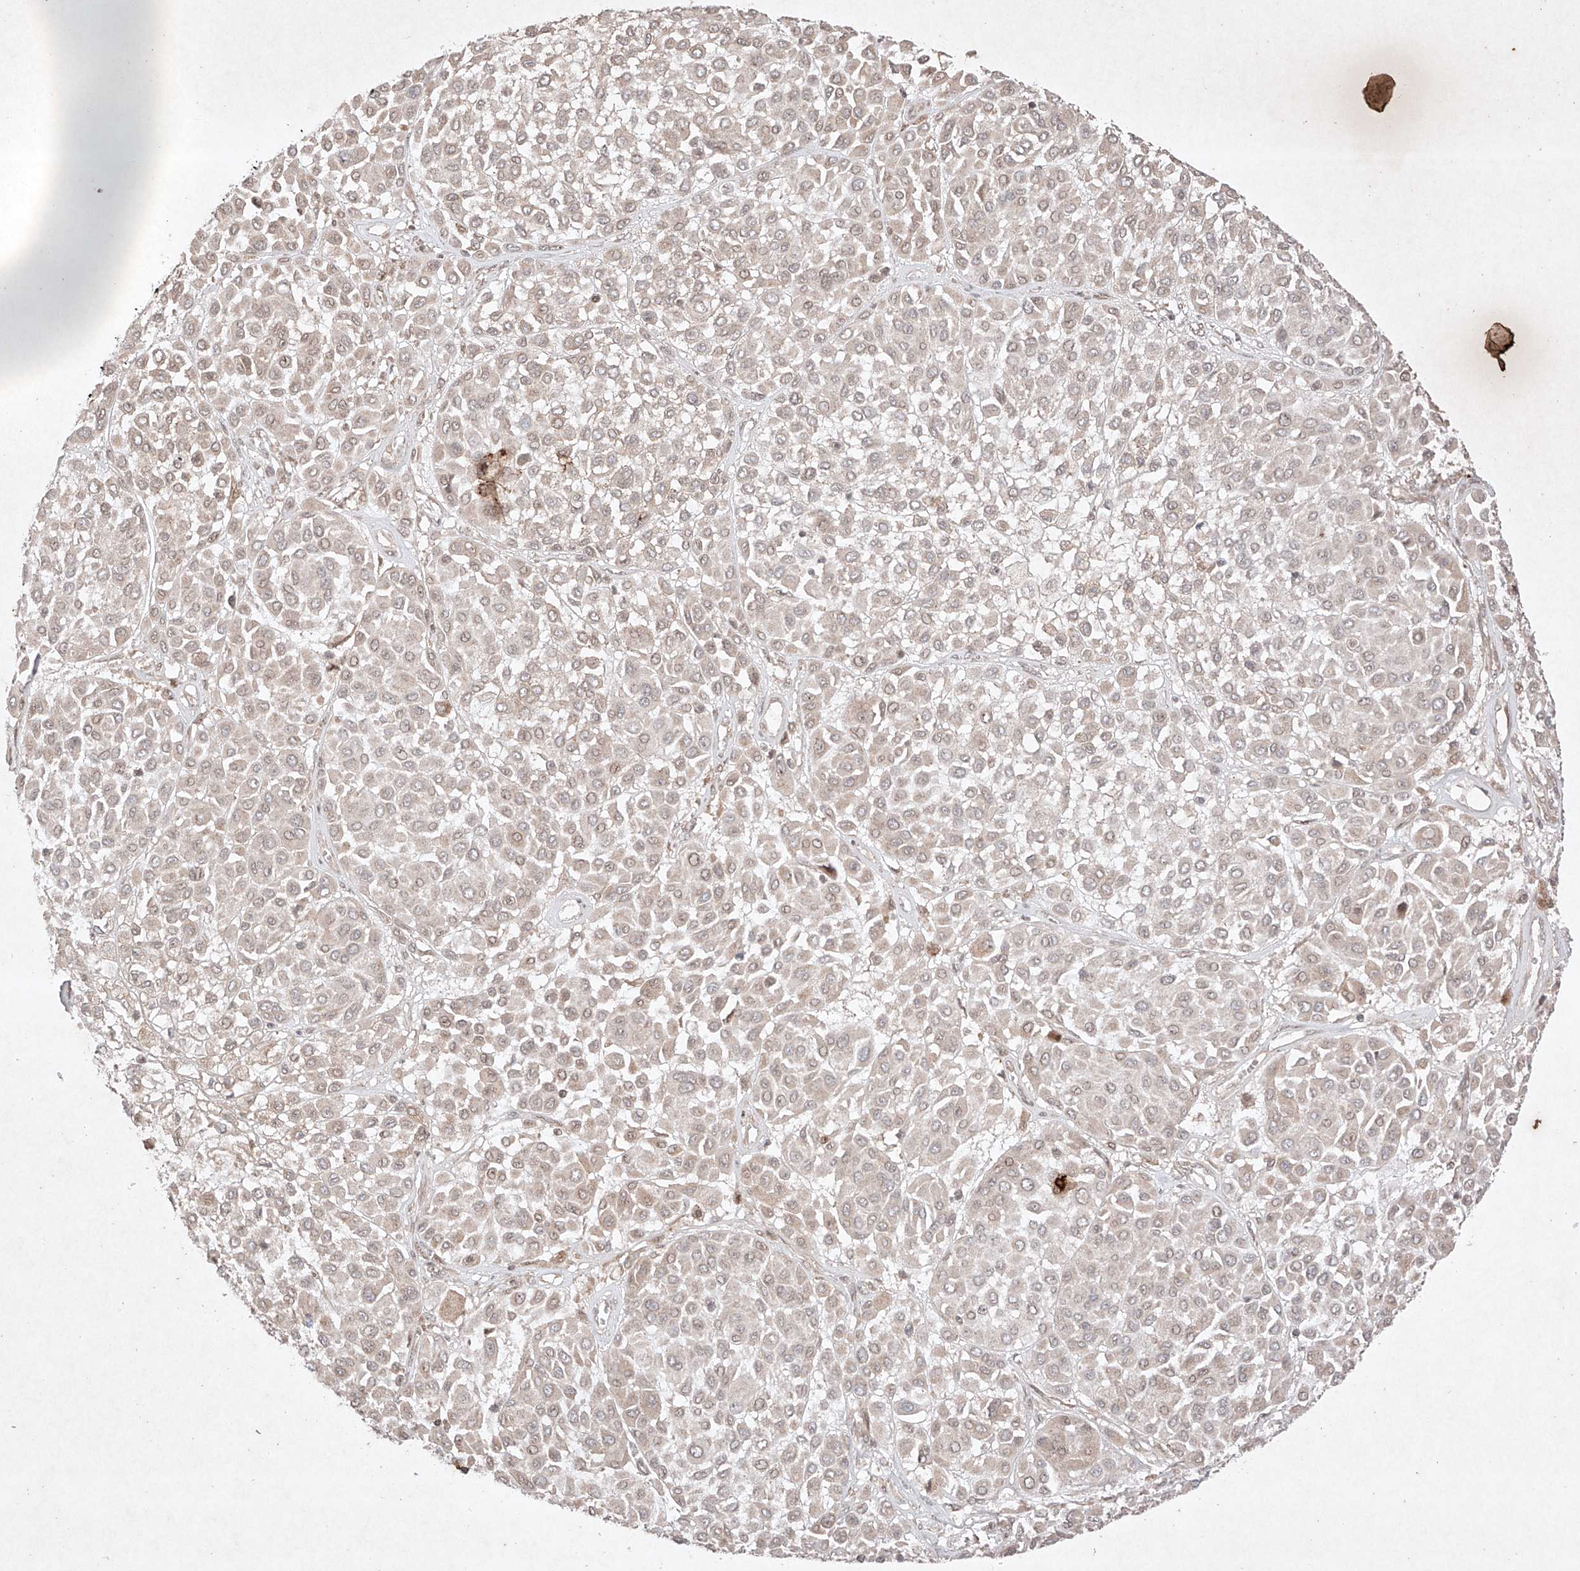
{"staining": {"intensity": "negative", "quantity": "none", "location": "none"}, "tissue": "melanoma", "cell_type": "Tumor cells", "image_type": "cancer", "snomed": [{"axis": "morphology", "description": "Malignant melanoma, Metastatic site"}, {"axis": "topography", "description": "Soft tissue"}], "caption": "Immunohistochemistry micrograph of neoplastic tissue: human melanoma stained with DAB (3,3'-diaminobenzidine) exhibits no significant protein expression in tumor cells. Nuclei are stained in blue.", "gene": "RNF31", "patient": {"sex": "male", "age": 41}}